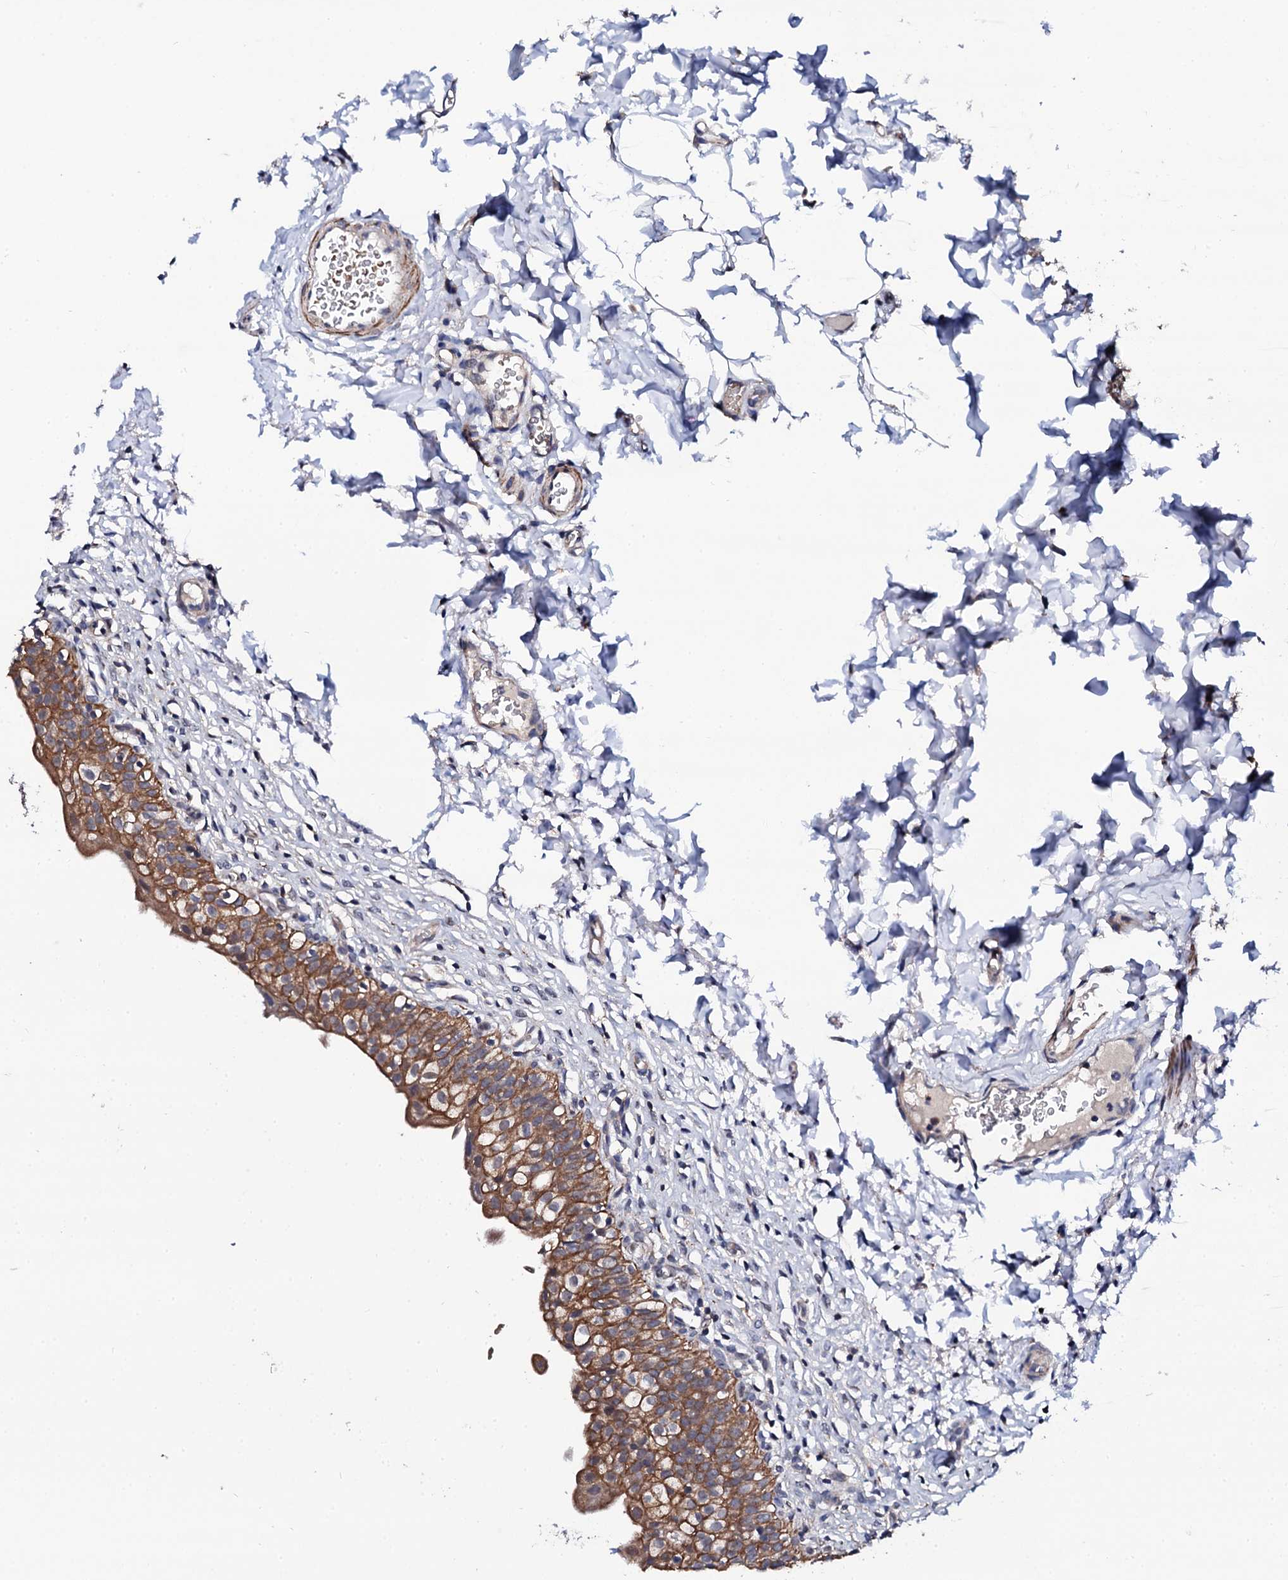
{"staining": {"intensity": "moderate", "quantity": ">75%", "location": "cytoplasmic/membranous"}, "tissue": "urinary bladder", "cell_type": "Urothelial cells", "image_type": "normal", "snomed": [{"axis": "morphology", "description": "Normal tissue, NOS"}, {"axis": "topography", "description": "Urinary bladder"}], "caption": "Brown immunohistochemical staining in unremarkable human urinary bladder exhibits moderate cytoplasmic/membranous expression in approximately >75% of urothelial cells. Nuclei are stained in blue.", "gene": "COG4", "patient": {"sex": "male", "age": 55}}